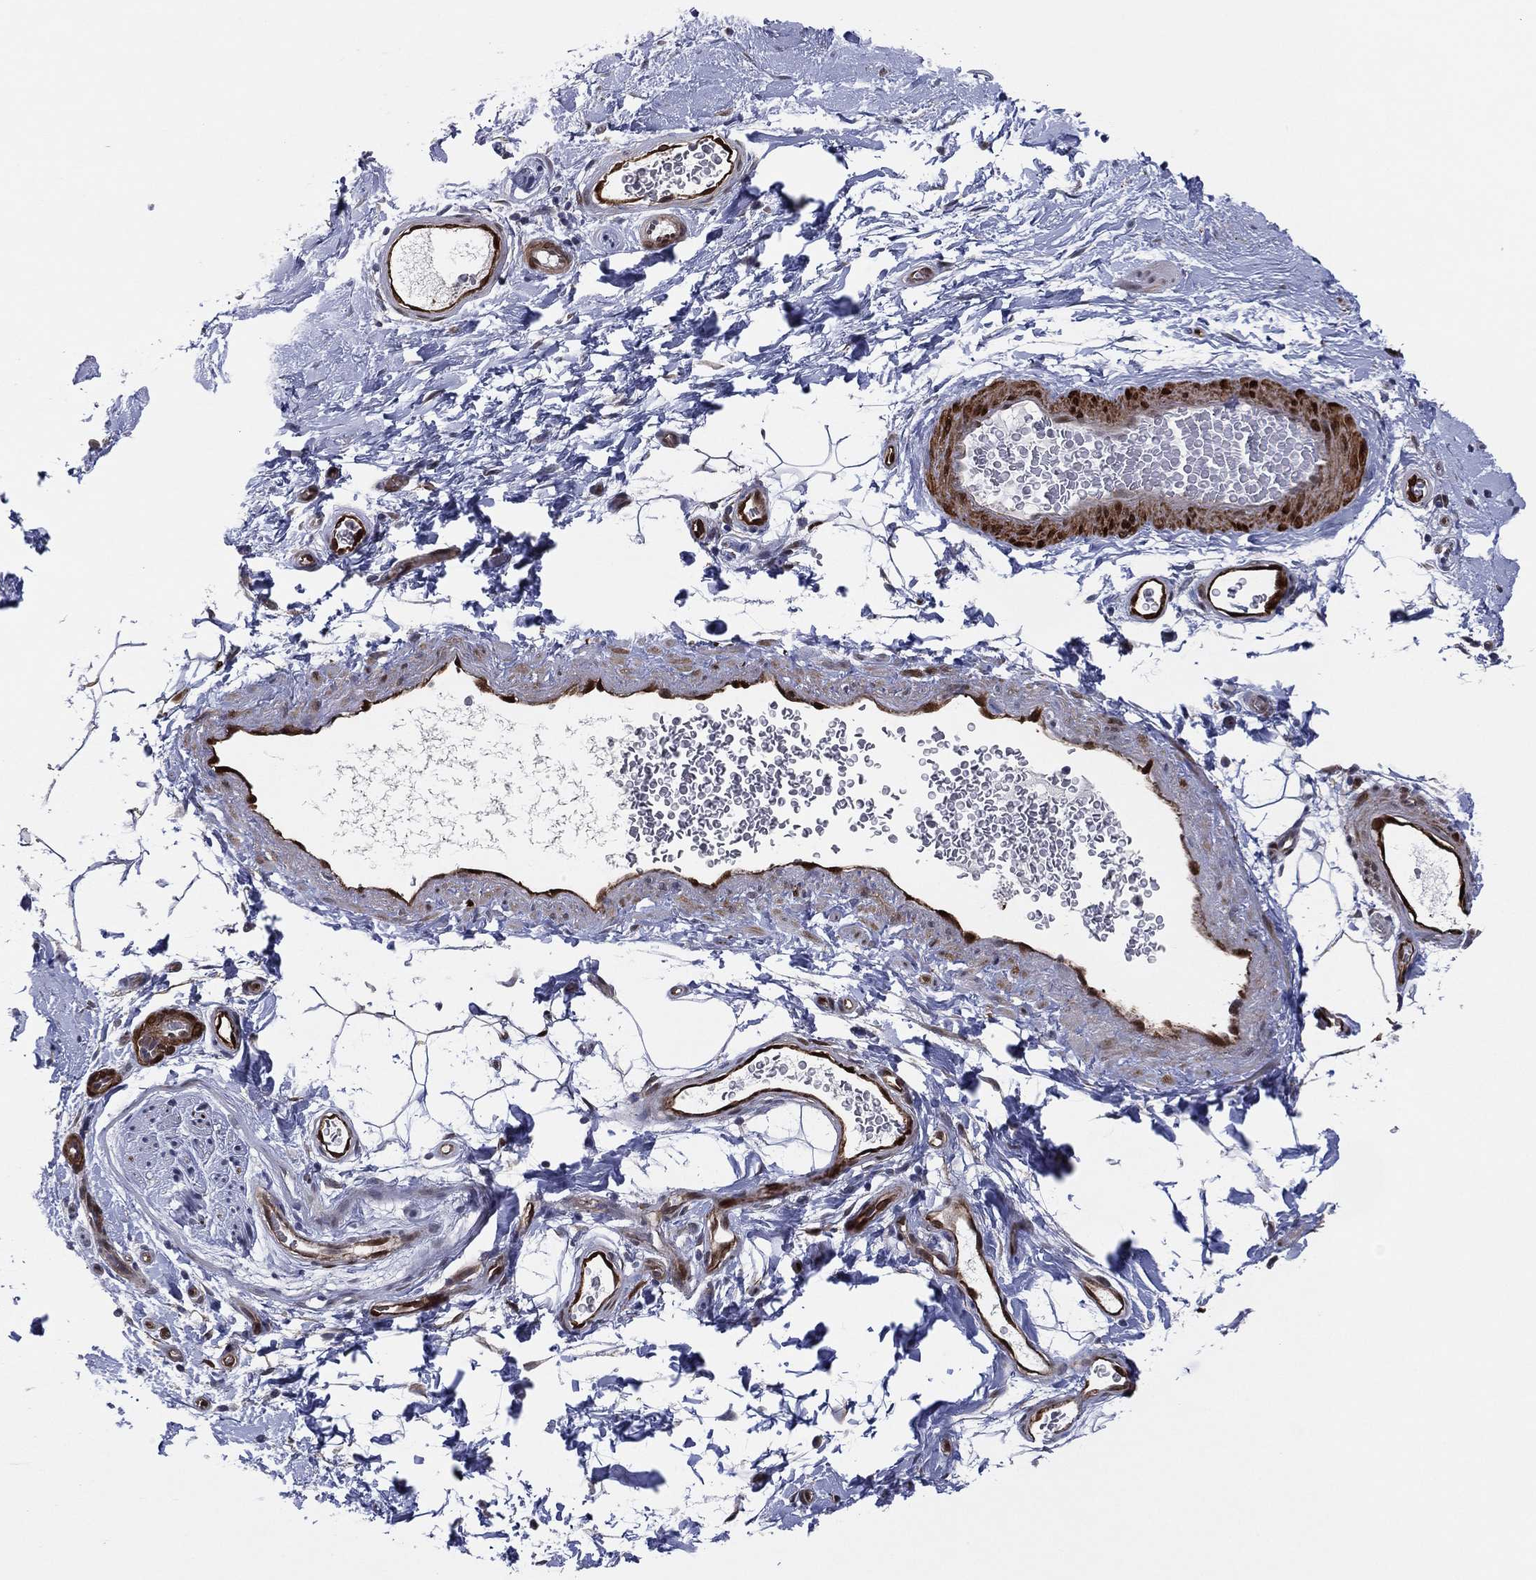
{"staining": {"intensity": "negative", "quantity": "none", "location": "none"}, "tissue": "soft tissue", "cell_type": "Fibroblasts", "image_type": "normal", "snomed": [{"axis": "morphology", "description": "Normal tissue, NOS"}, {"axis": "topography", "description": "Soft tissue"}, {"axis": "topography", "description": "Vascular tissue"}], "caption": "This is an immunohistochemistry (IHC) photomicrograph of unremarkable human soft tissue. There is no positivity in fibroblasts.", "gene": "SNCG", "patient": {"sex": "male", "age": 41}}